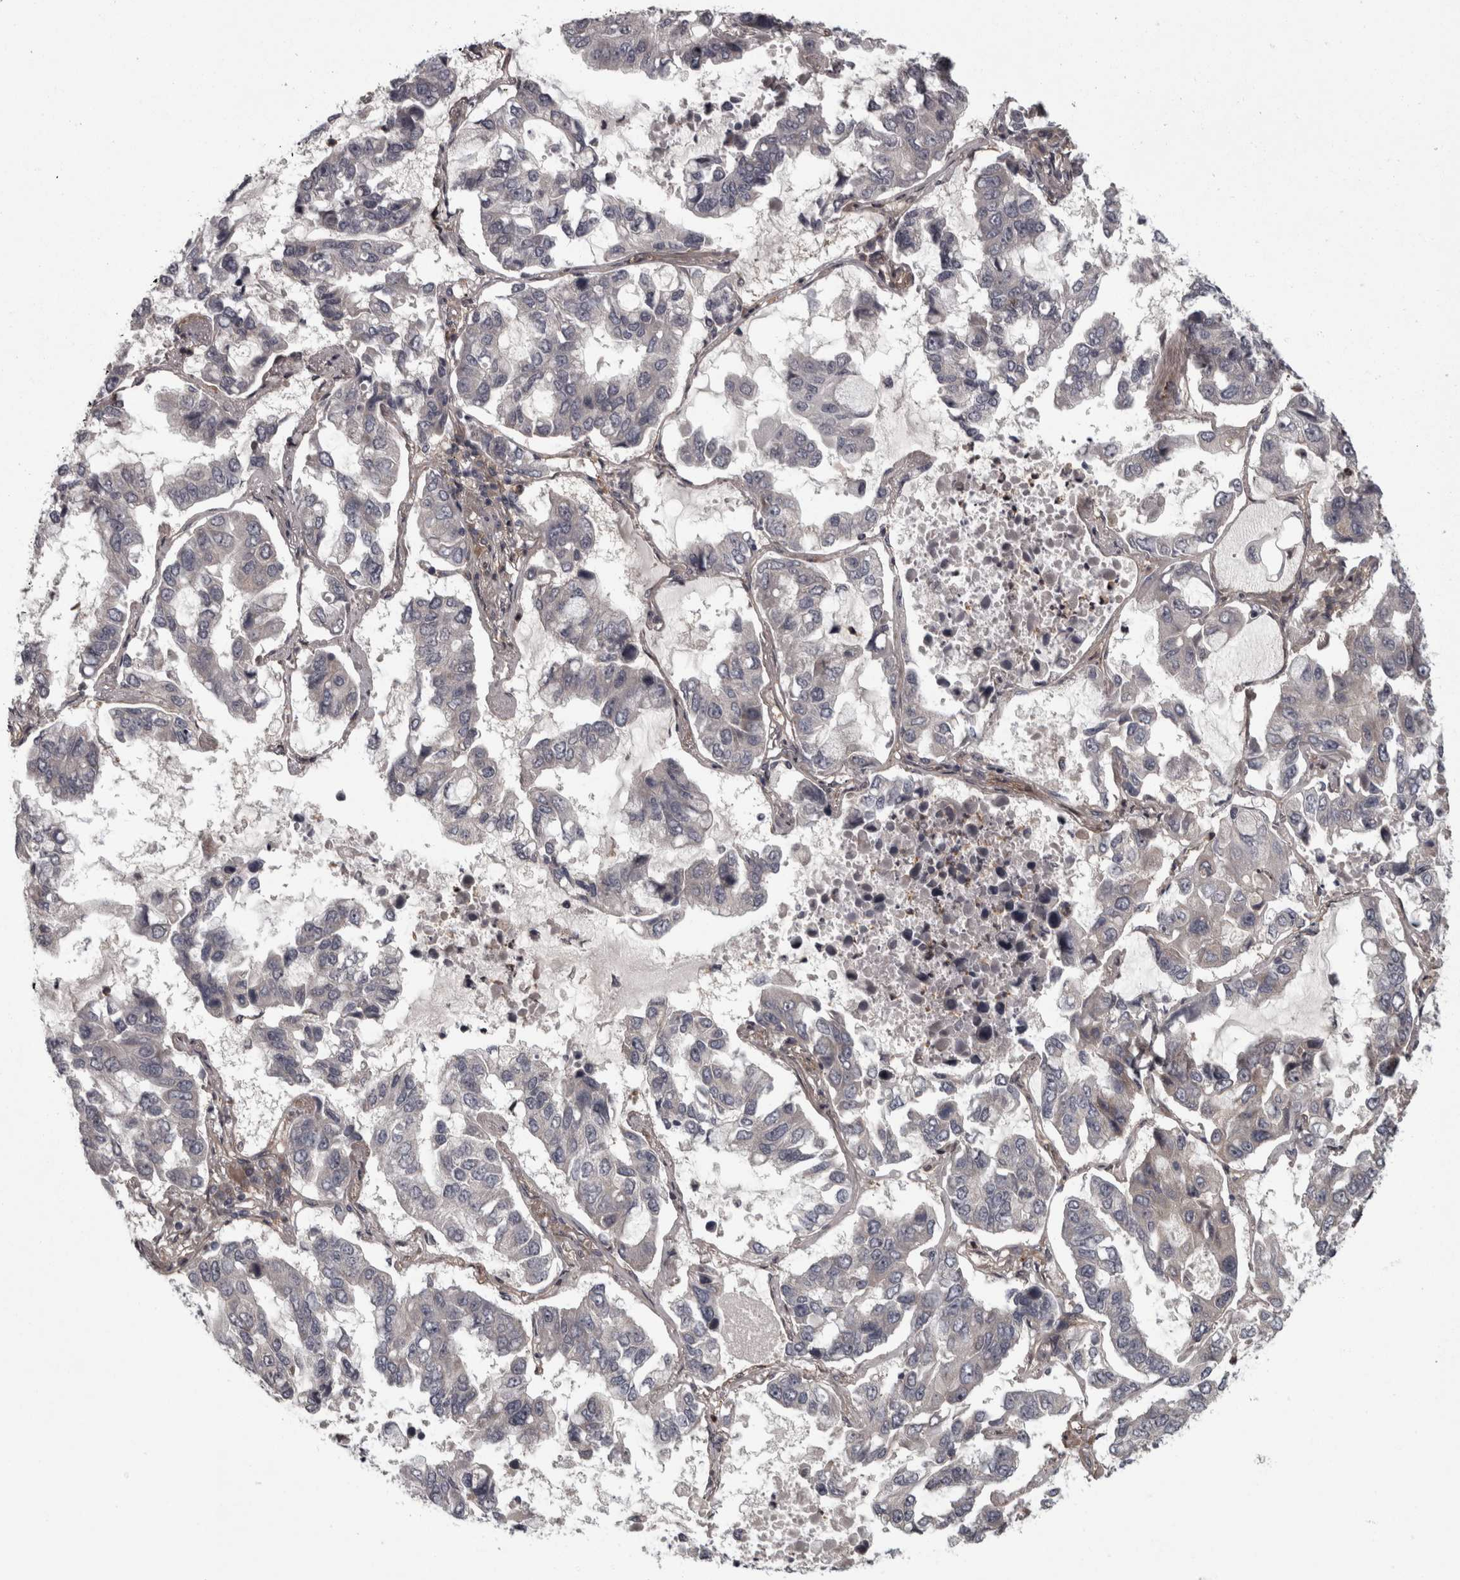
{"staining": {"intensity": "negative", "quantity": "none", "location": "none"}, "tissue": "lung cancer", "cell_type": "Tumor cells", "image_type": "cancer", "snomed": [{"axis": "morphology", "description": "Adenocarcinoma, NOS"}, {"axis": "topography", "description": "Lung"}], "caption": "Tumor cells show no significant staining in adenocarcinoma (lung).", "gene": "RSU1", "patient": {"sex": "male", "age": 64}}